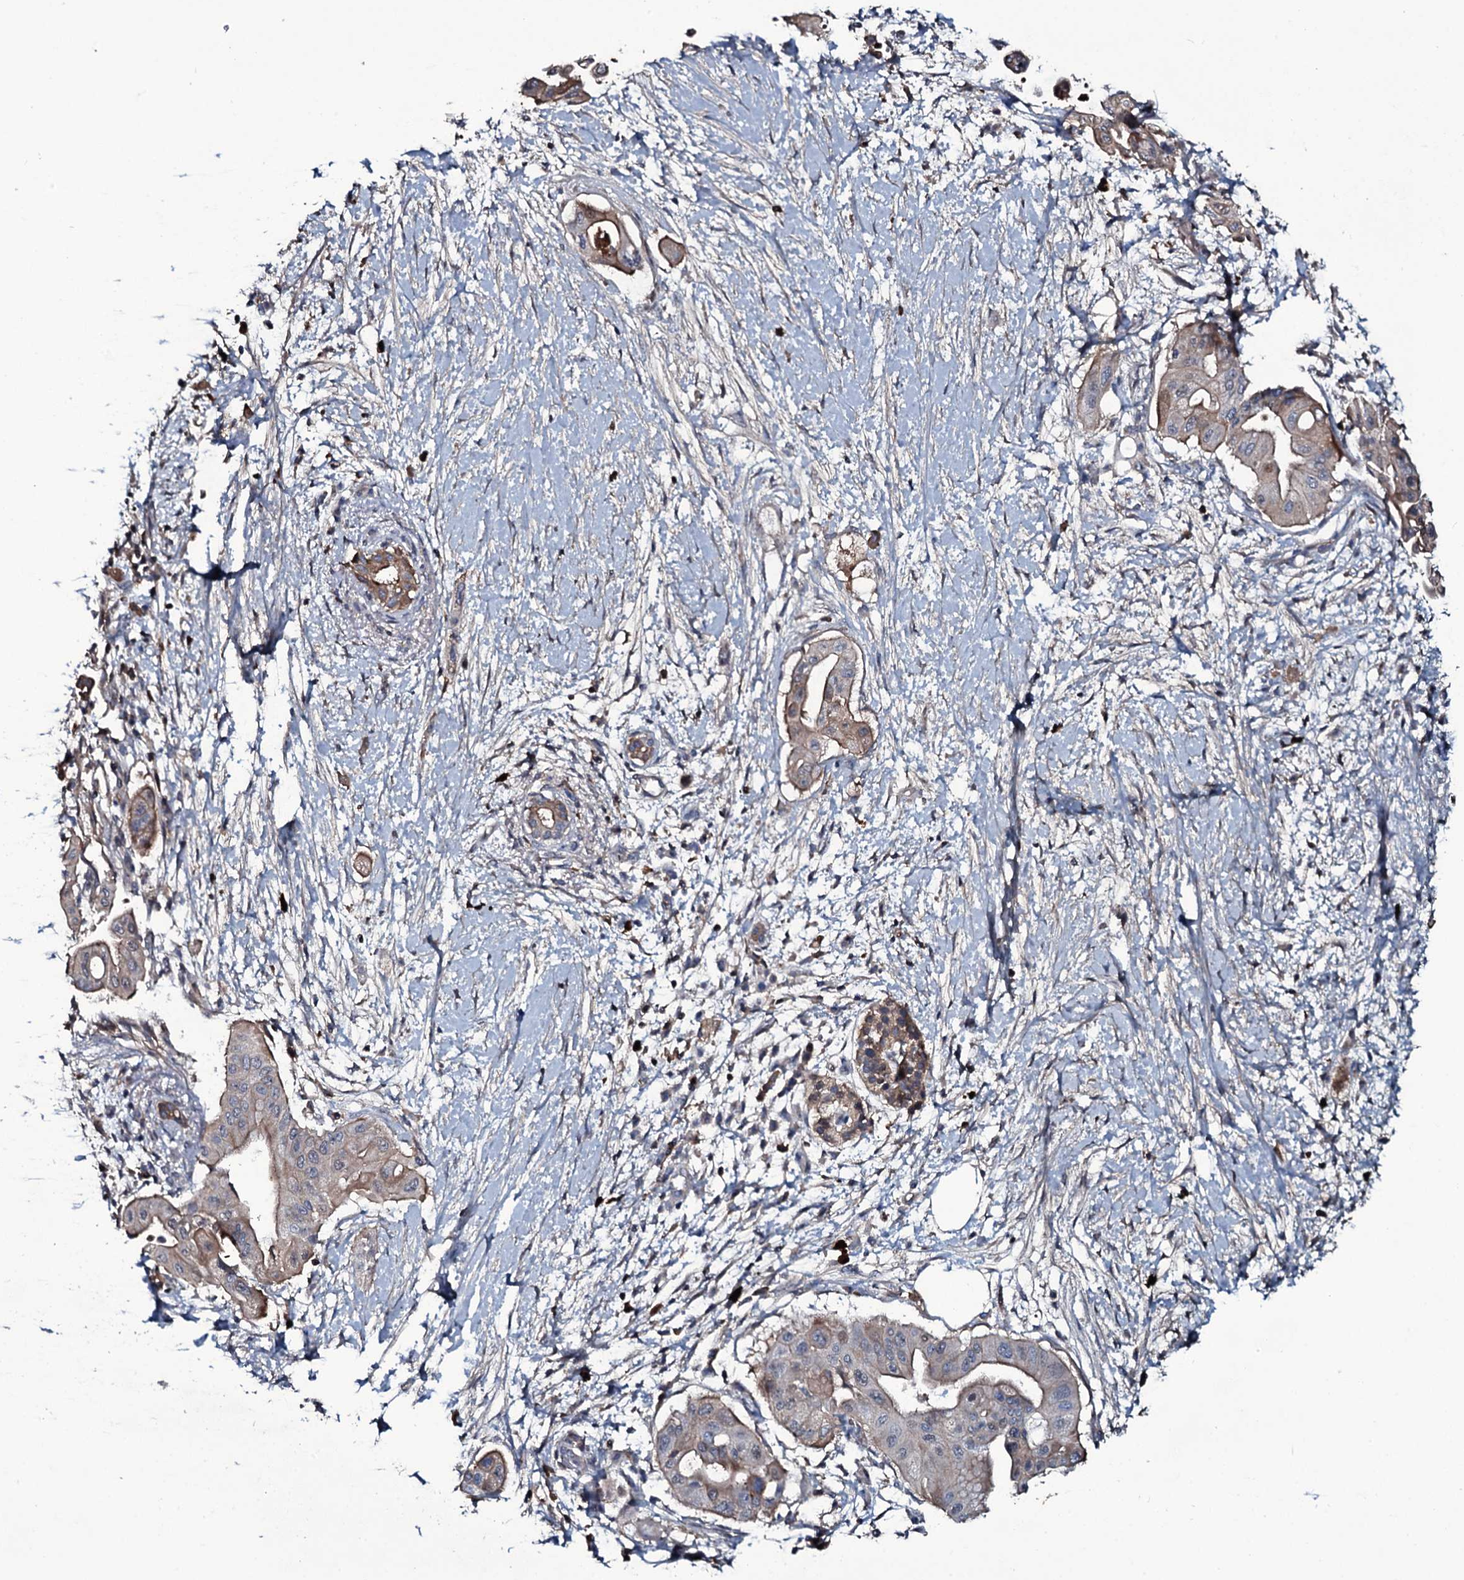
{"staining": {"intensity": "weak", "quantity": "25%-75%", "location": "cytoplasmic/membranous"}, "tissue": "pancreatic cancer", "cell_type": "Tumor cells", "image_type": "cancer", "snomed": [{"axis": "morphology", "description": "Adenocarcinoma, NOS"}, {"axis": "topography", "description": "Pancreas"}], "caption": "Immunohistochemistry (IHC) of human pancreatic cancer (adenocarcinoma) shows low levels of weak cytoplasmic/membranous expression in about 25%-75% of tumor cells.", "gene": "LYG2", "patient": {"sex": "male", "age": 68}}